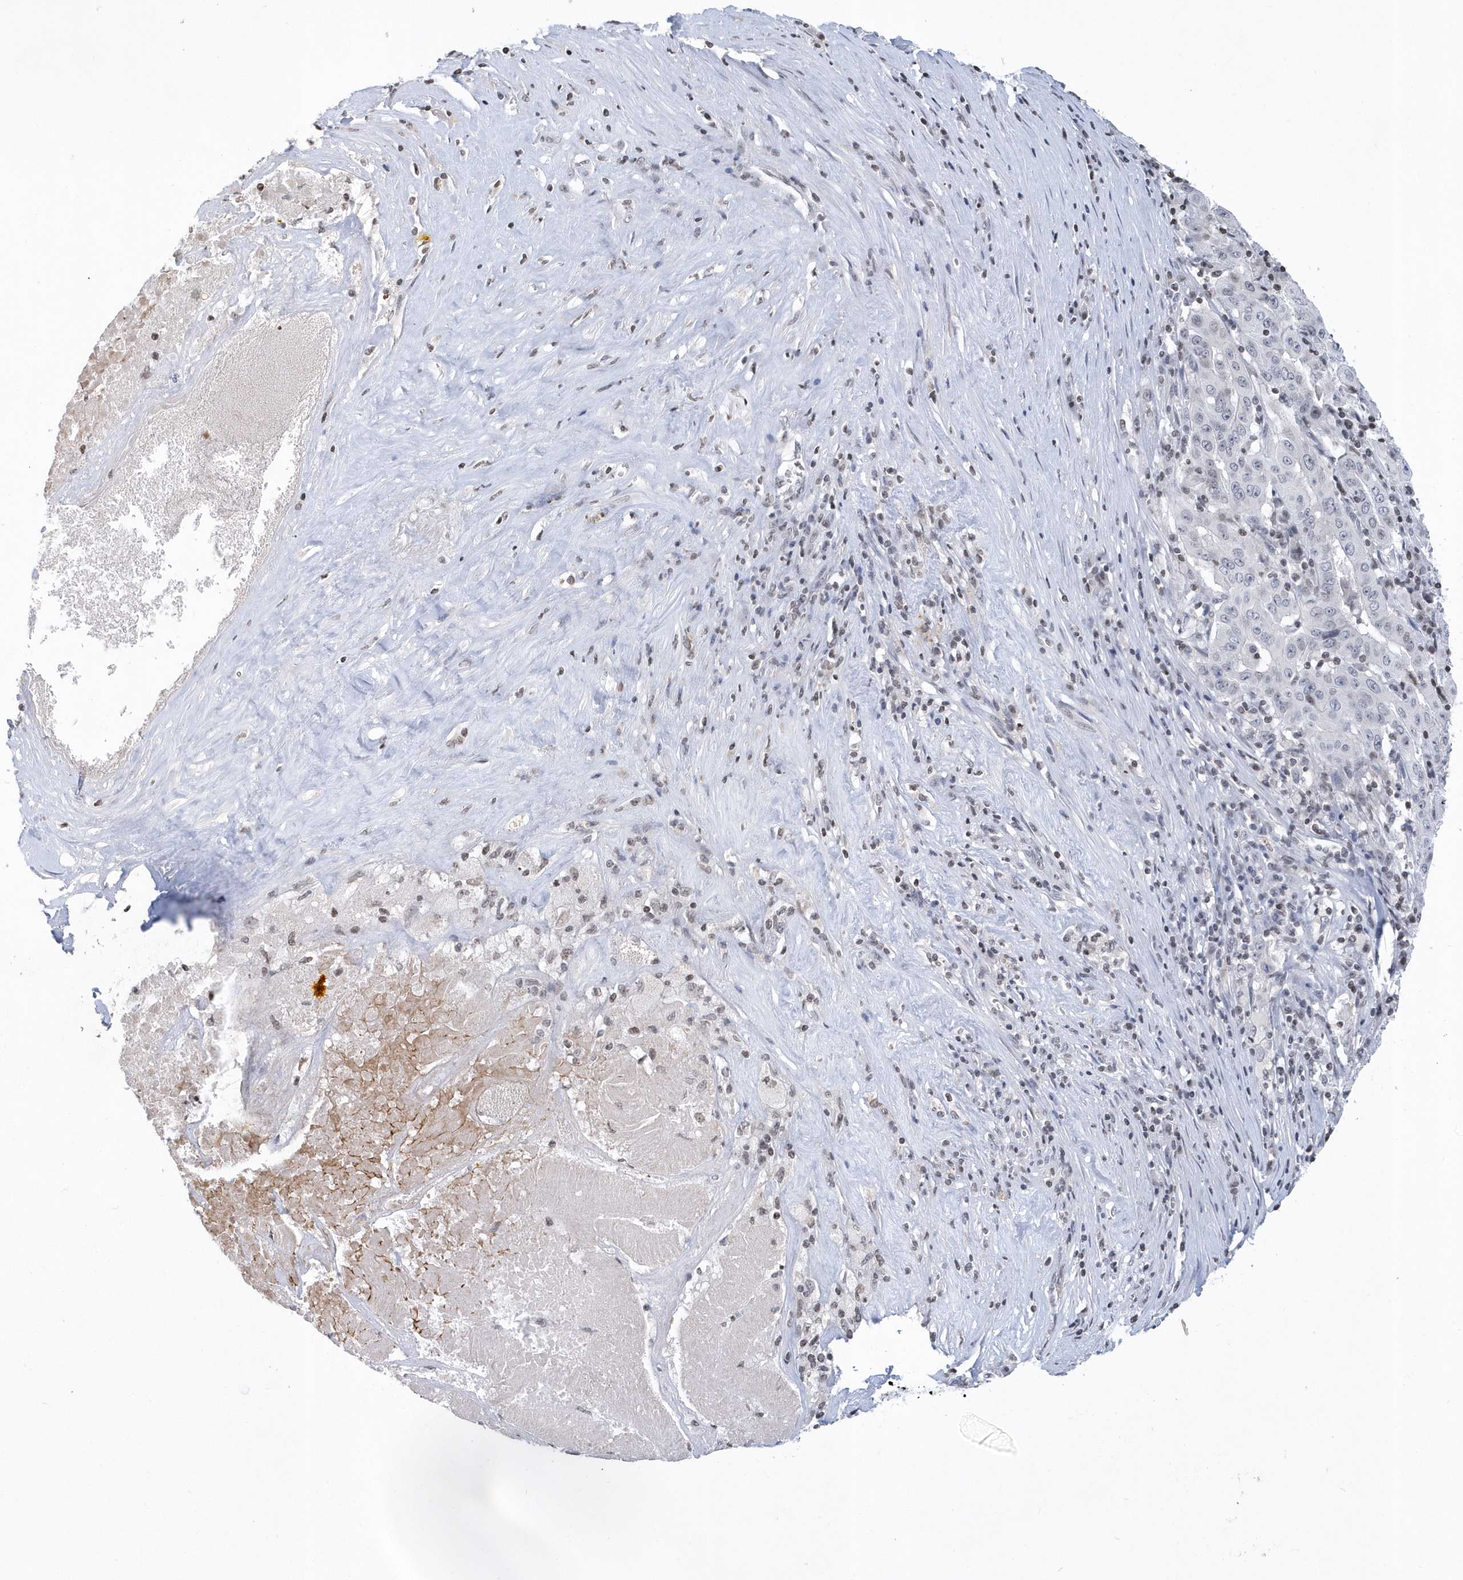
{"staining": {"intensity": "negative", "quantity": "none", "location": "none"}, "tissue": "pancreatic cancer", "cell_type": "Tumor cells", "image_type": "cancer", "snomed": [{"axis": "morphology", "description": "Adenocarcinoma, NOS"}, {"axis": "topography", "description": "Pancreas"}], "caption": "Immunohistochemical staining of human pancreatic cancer shows no significant positivity in tumor cells.", "gene": "VWA5B2", "patient": {"sex": "male", "age": 63}}